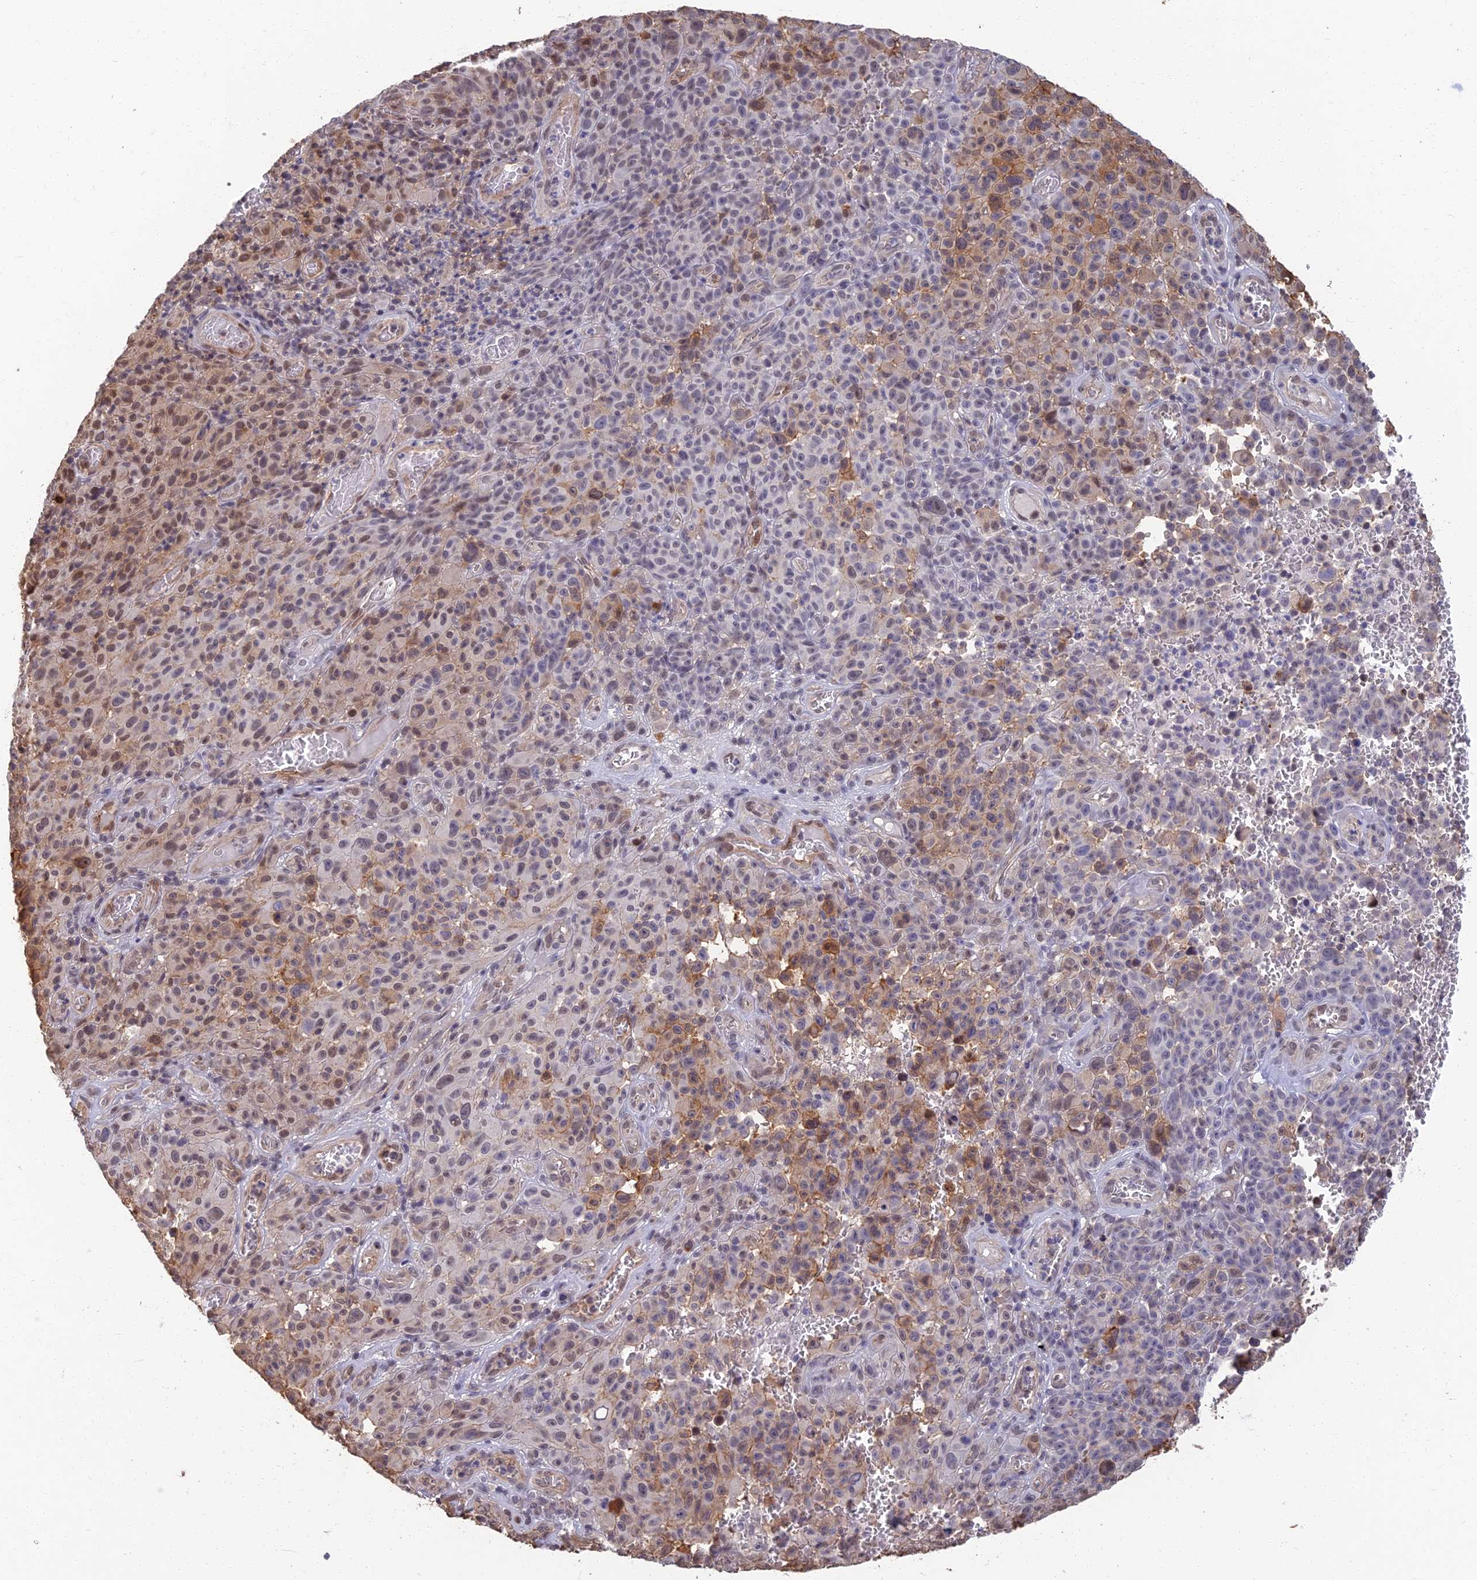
{"staining": {"intensity": "moderate", "quantity": "<25%", "location": "cytoplasmic/membranous,nuclear"}, "tissue": "melanoma", "cell_type": "Tumor cells", "image_type": "cancer", "snomed": [{"axis": "morphology", "description": "Malignant melanoma, NOS"}, {"axis": "topography", "description": "Skin"}], "caption": "Immunohistochemistry (IHC) histopathology image of neoplastic tissue: malignant melanoma stained using immunohistochemistry shows low levels of moderate protein expression localized specifically in the cytoplasmic/membranous and nuclear of tumor cells, appearing as a cytoplasmic/membranous and nuclear brown color.", "gene": "LRRN3", "patient": {"sex": "female", "age": 82}}